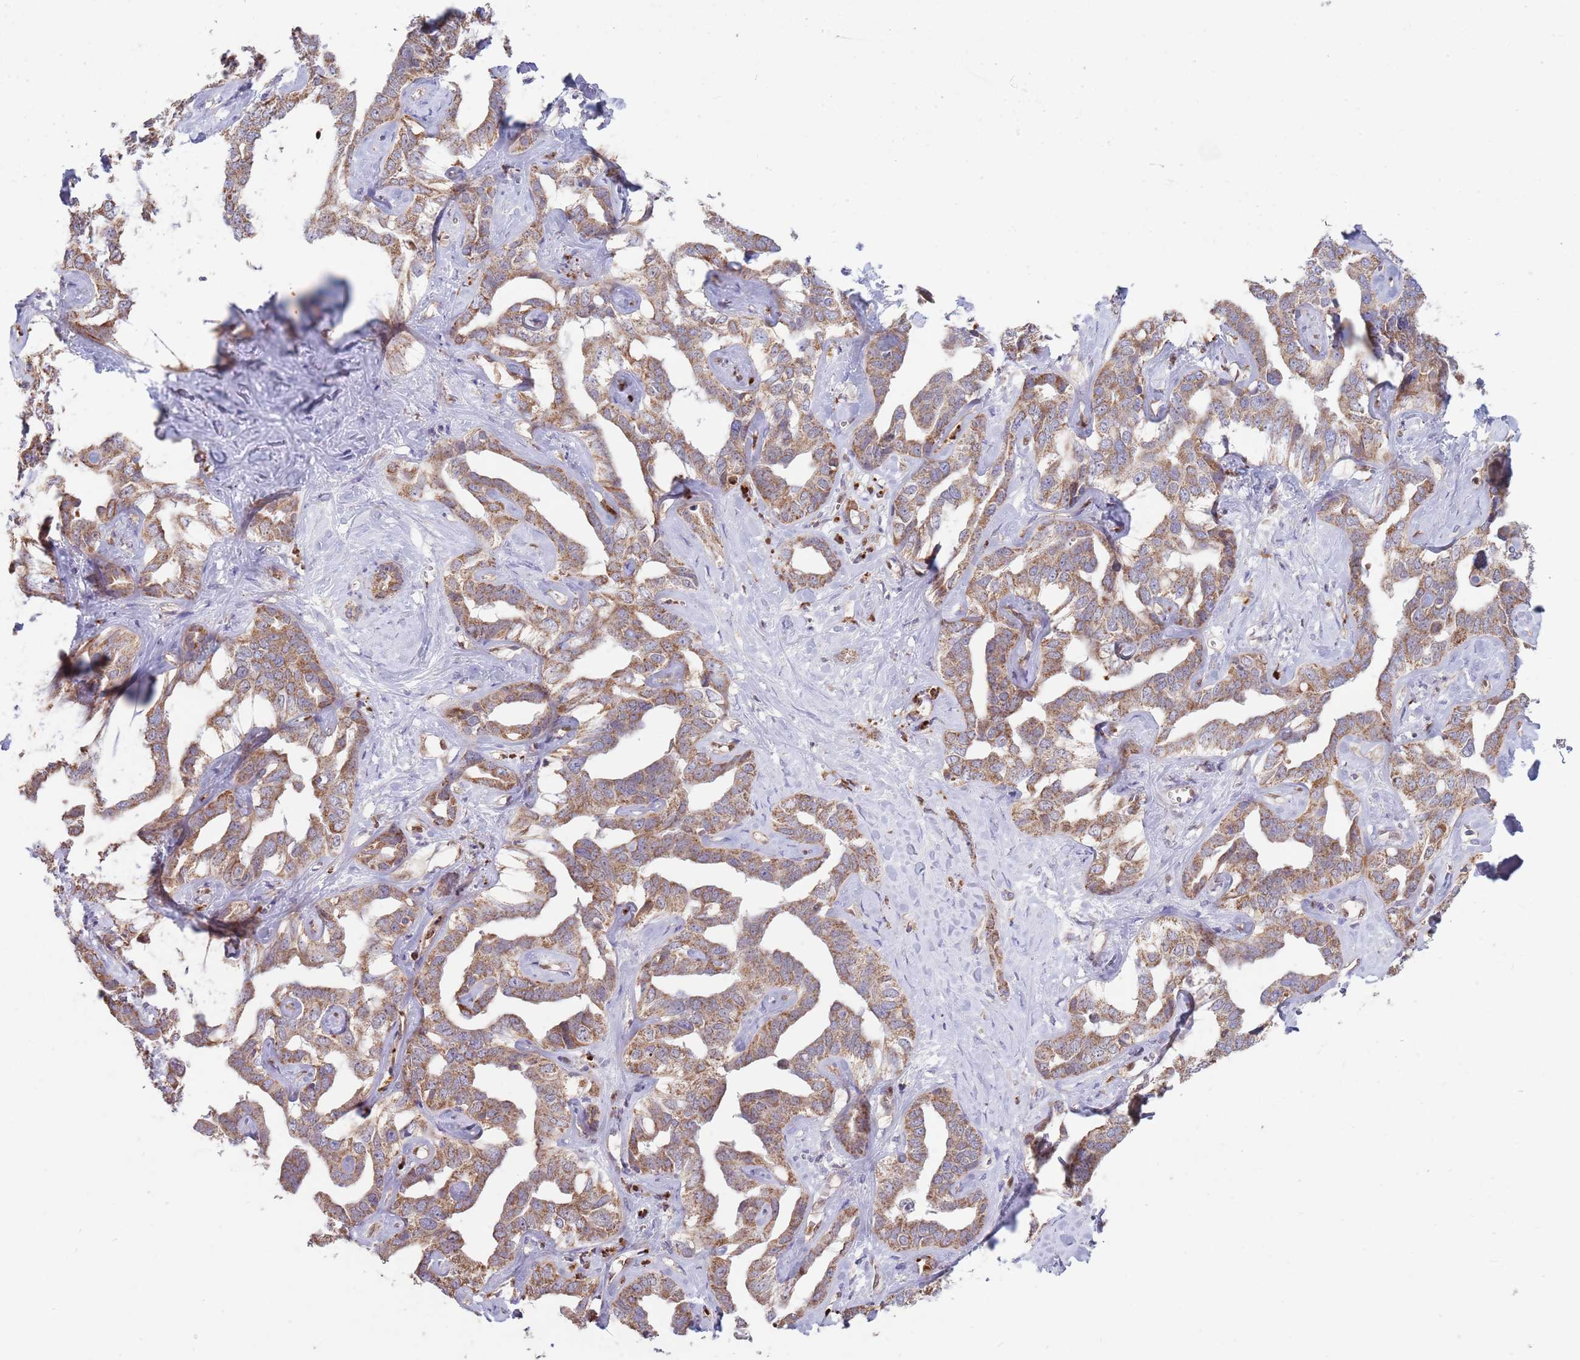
{"staining": {"intensity": "moderate", "quantity": ">75%", "location": "cytoplasmic/membranous"}, "tissue": "liver cancer", "cell_type": "Tumor cells", "image_type": "cancer", "snomed": [{"axis": "morphology", "description": "Cholangiocarcinoma"}, {"axis": "topography", "description": "Liver"}], "caption": "DAB (3,3'-diaminobenzidine) immunohistochemical staining of human liver cancer displays moderate cytoplasmic/membranous protein positivity in about >75% of tumor cells.", "gene": "DDT", "patient": {"sex": "male", "age": 59}}